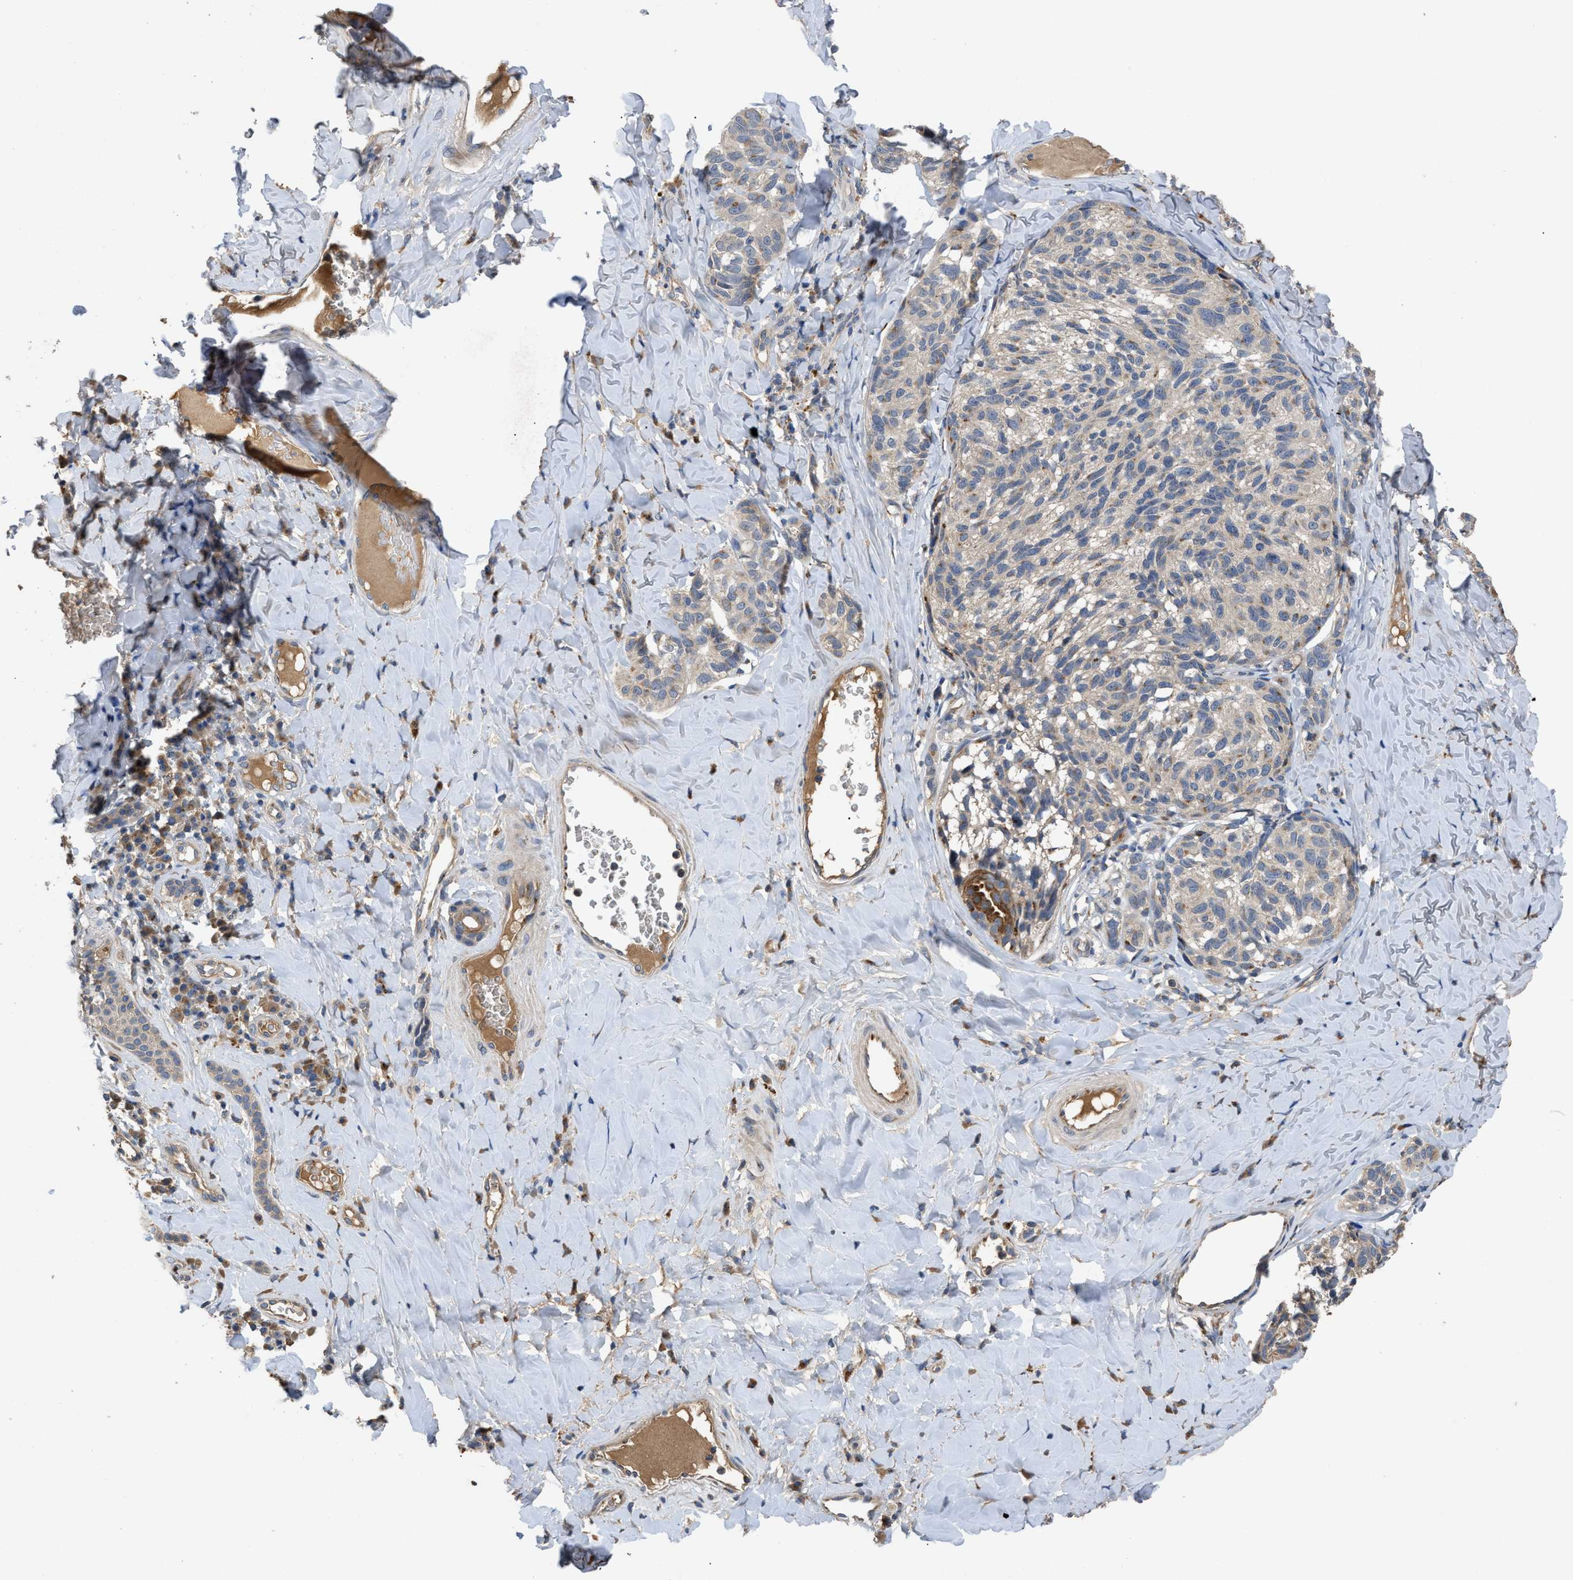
{"staining": {"intensity": "weak", "quantity": ">75%", "location": "cytoplasmic/membranous"}, "tissue": "melanoma", "cell_type": "Tumor cells", "image_type": "cancer", "snomed": [{"axis": "morphology", "description": "Malignant melanoma, NOS"}, {"axis": "topography", "description": "Skin"}], "caption": "Protein staining shows weak cytoplasmic/membranous positivity in approximately >75% of tumor cells in melanoma.", "gene": "SIK2", "patient": {"sex": "female", "age": 73}}